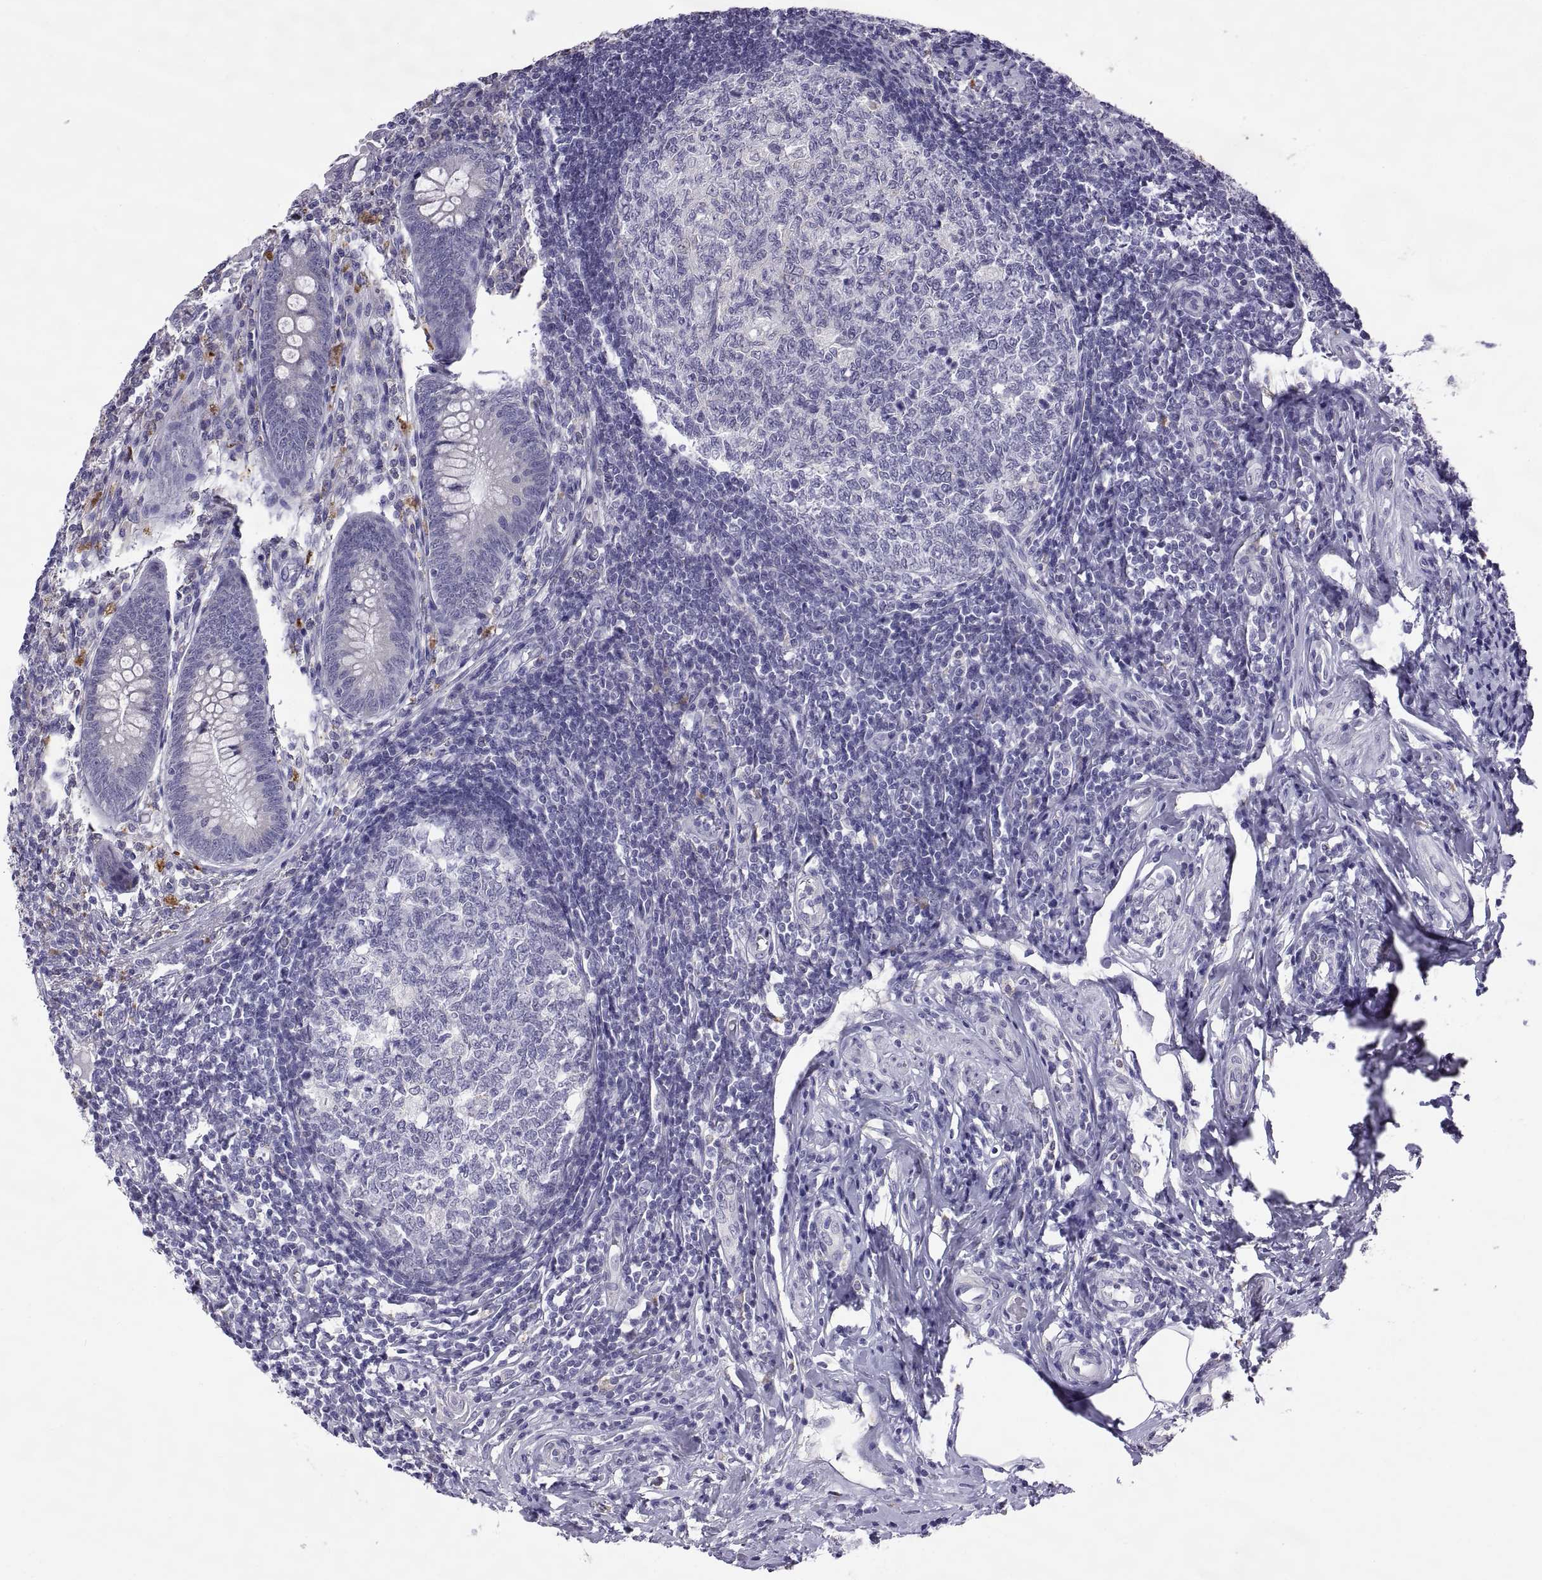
{"staining": {"intensity": "negative", "quantity": "none", "location": "none"}, "tissue": "appendix", "cell_type": "Glandular cells", "image_type": "normal", "snomed": [{"axis": "morphology", "description": "Normal tissue, NOS"}, {"axis": "morphology", "description": "Inflammation, NOS"}, {"axis": "topography", "description": "Appendix"}], "caption": "This is an immunohistochemistry photomicrograph of unremarkable appendix. There is no expression in glandular cells.", "gene": "MAGEB18", "patient": {"sex": "male", "age": 16}}